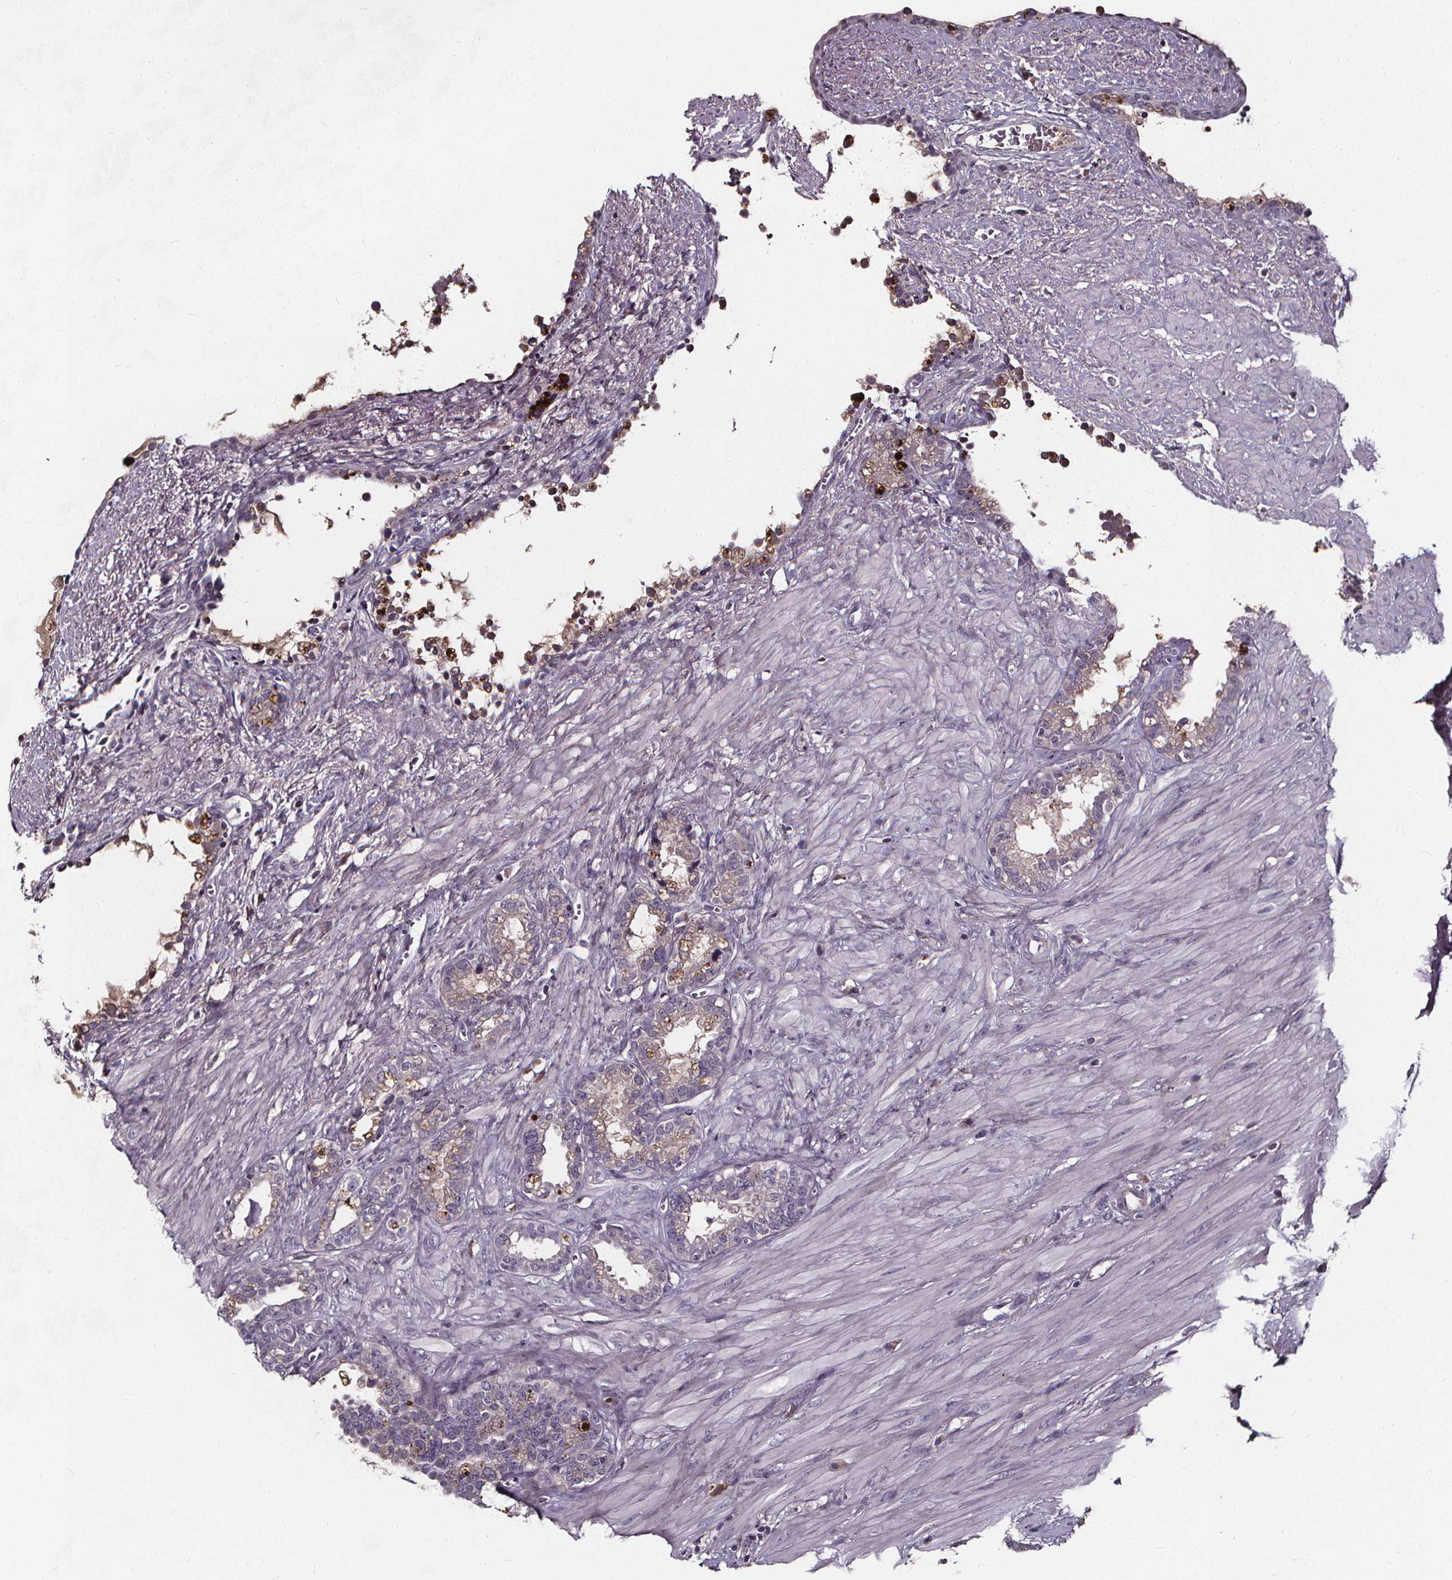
{"staining": {"intensity": "moderate", "quantity": "<25%", "location": "cytoplasmic/membranous"}, "tissue": "seminal vesicle", "cell_type": "Glandular cells", "image_type": "normal", "snomed": [{"axis": "morphology", "description": "Normal tissue, NOS"}, {"axis": "morphology", "description": "Urothelial carcinoma, NOS"}, {"axis": "topography", "description": "Urinary bladder"}, {"axis": "topography", "description": "Seminal veicle"}], "caption": "Glandular cells display low levels of moderate cytoplasmic/membranous staining in approximately <25% of cells in normal human seminal vesicle.", "gene": "SPAG8", "patient": {"sex": "male", "age": 76}}